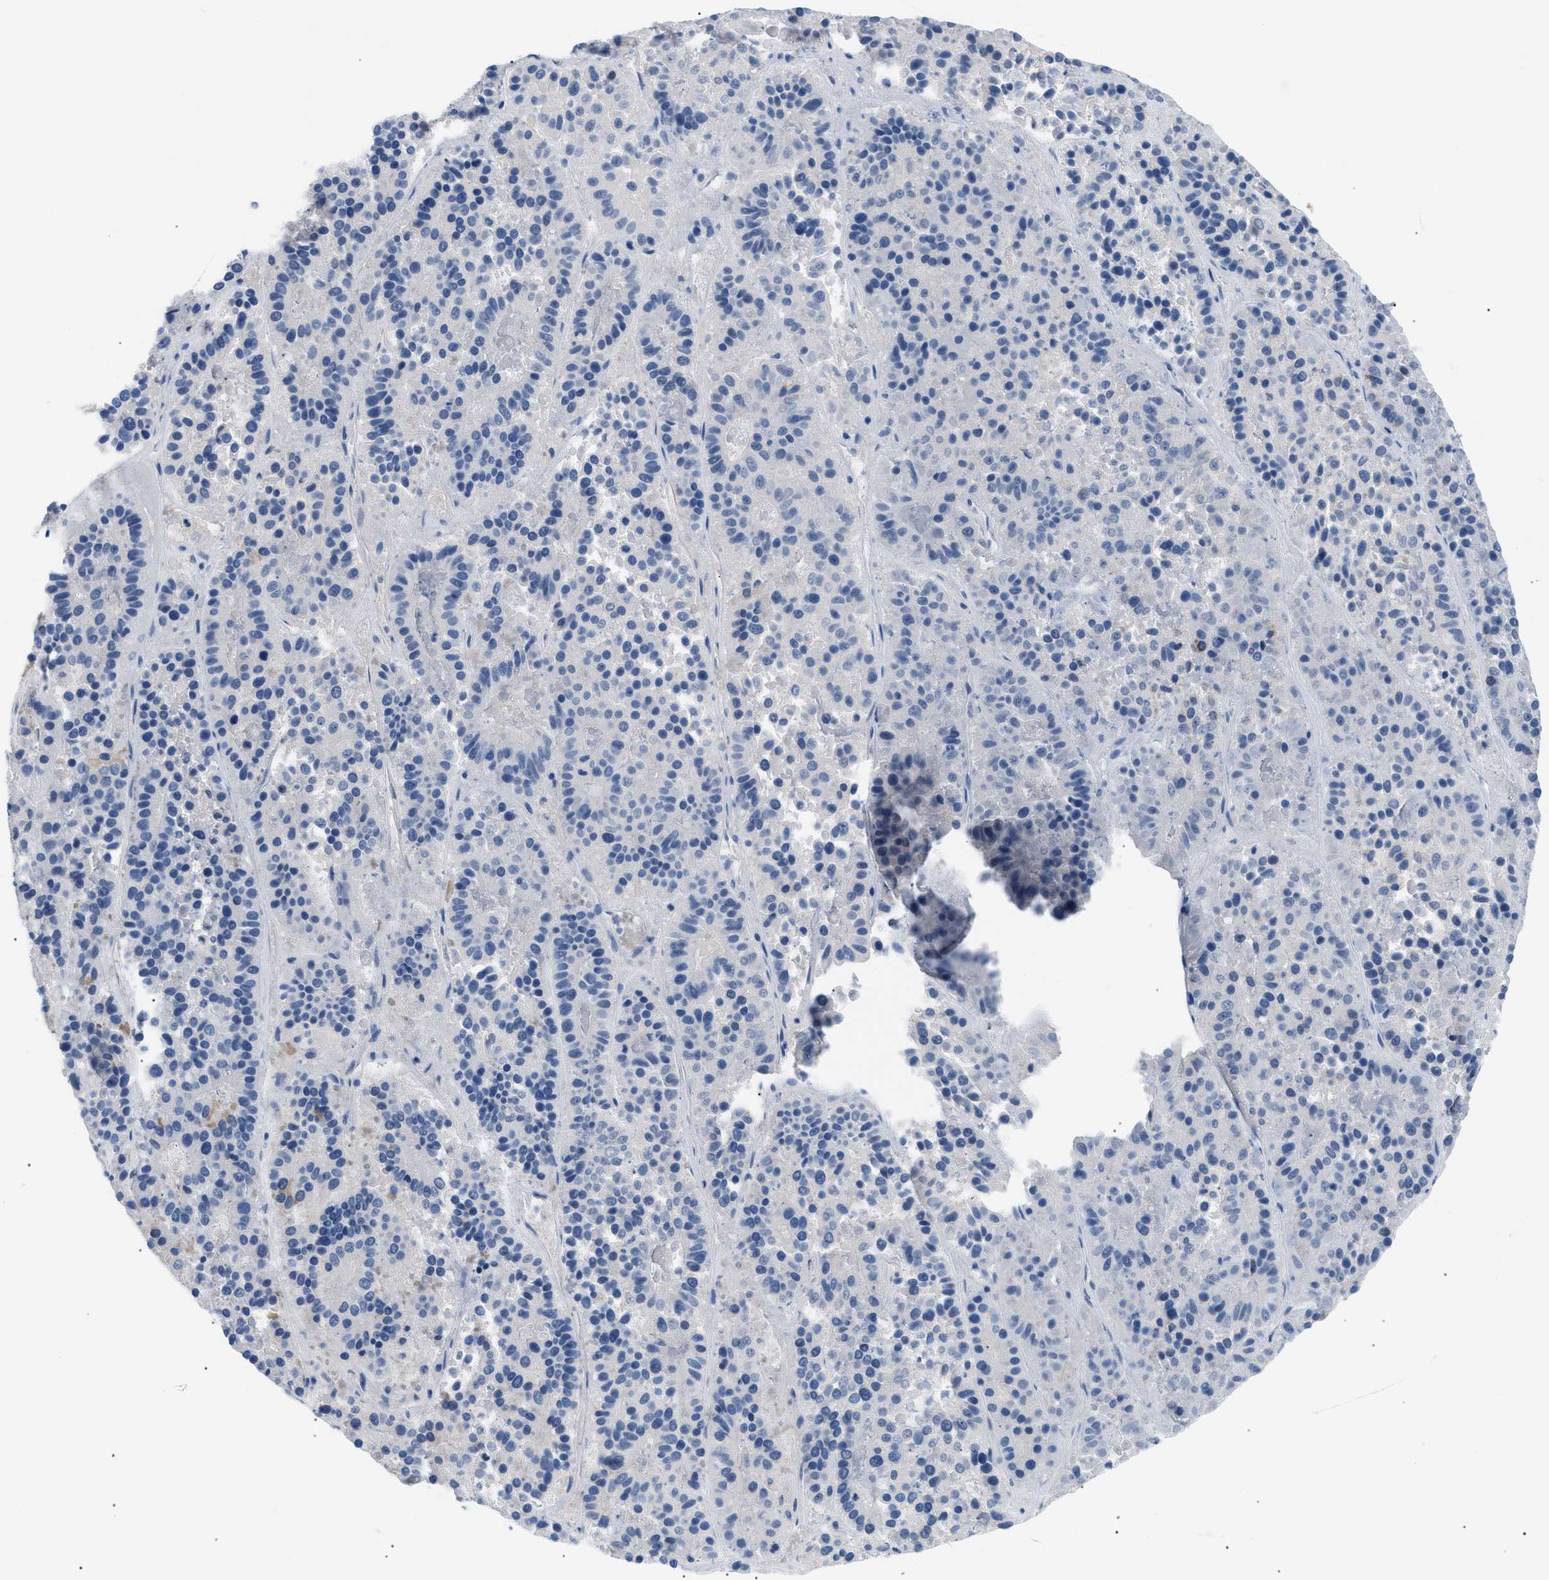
{"staining": {"intensity": "negative", "quantity": "none", "location": "none"}, "tissue": "pancreatic cancer", "cell_type": "Tumor cells", "image_type": "cancer", "snomed": [{"axis": "morphology", "description": "Adenocarcinoma, NOS"}, {"axis": "topography", "description": "Pancreas"}], "caption": "The image exhibits no staining of tumor cells in pancreatic adenocarcinoma.", "gene": "ILDR1", "patient": {"sex": "male", "age": 50}}